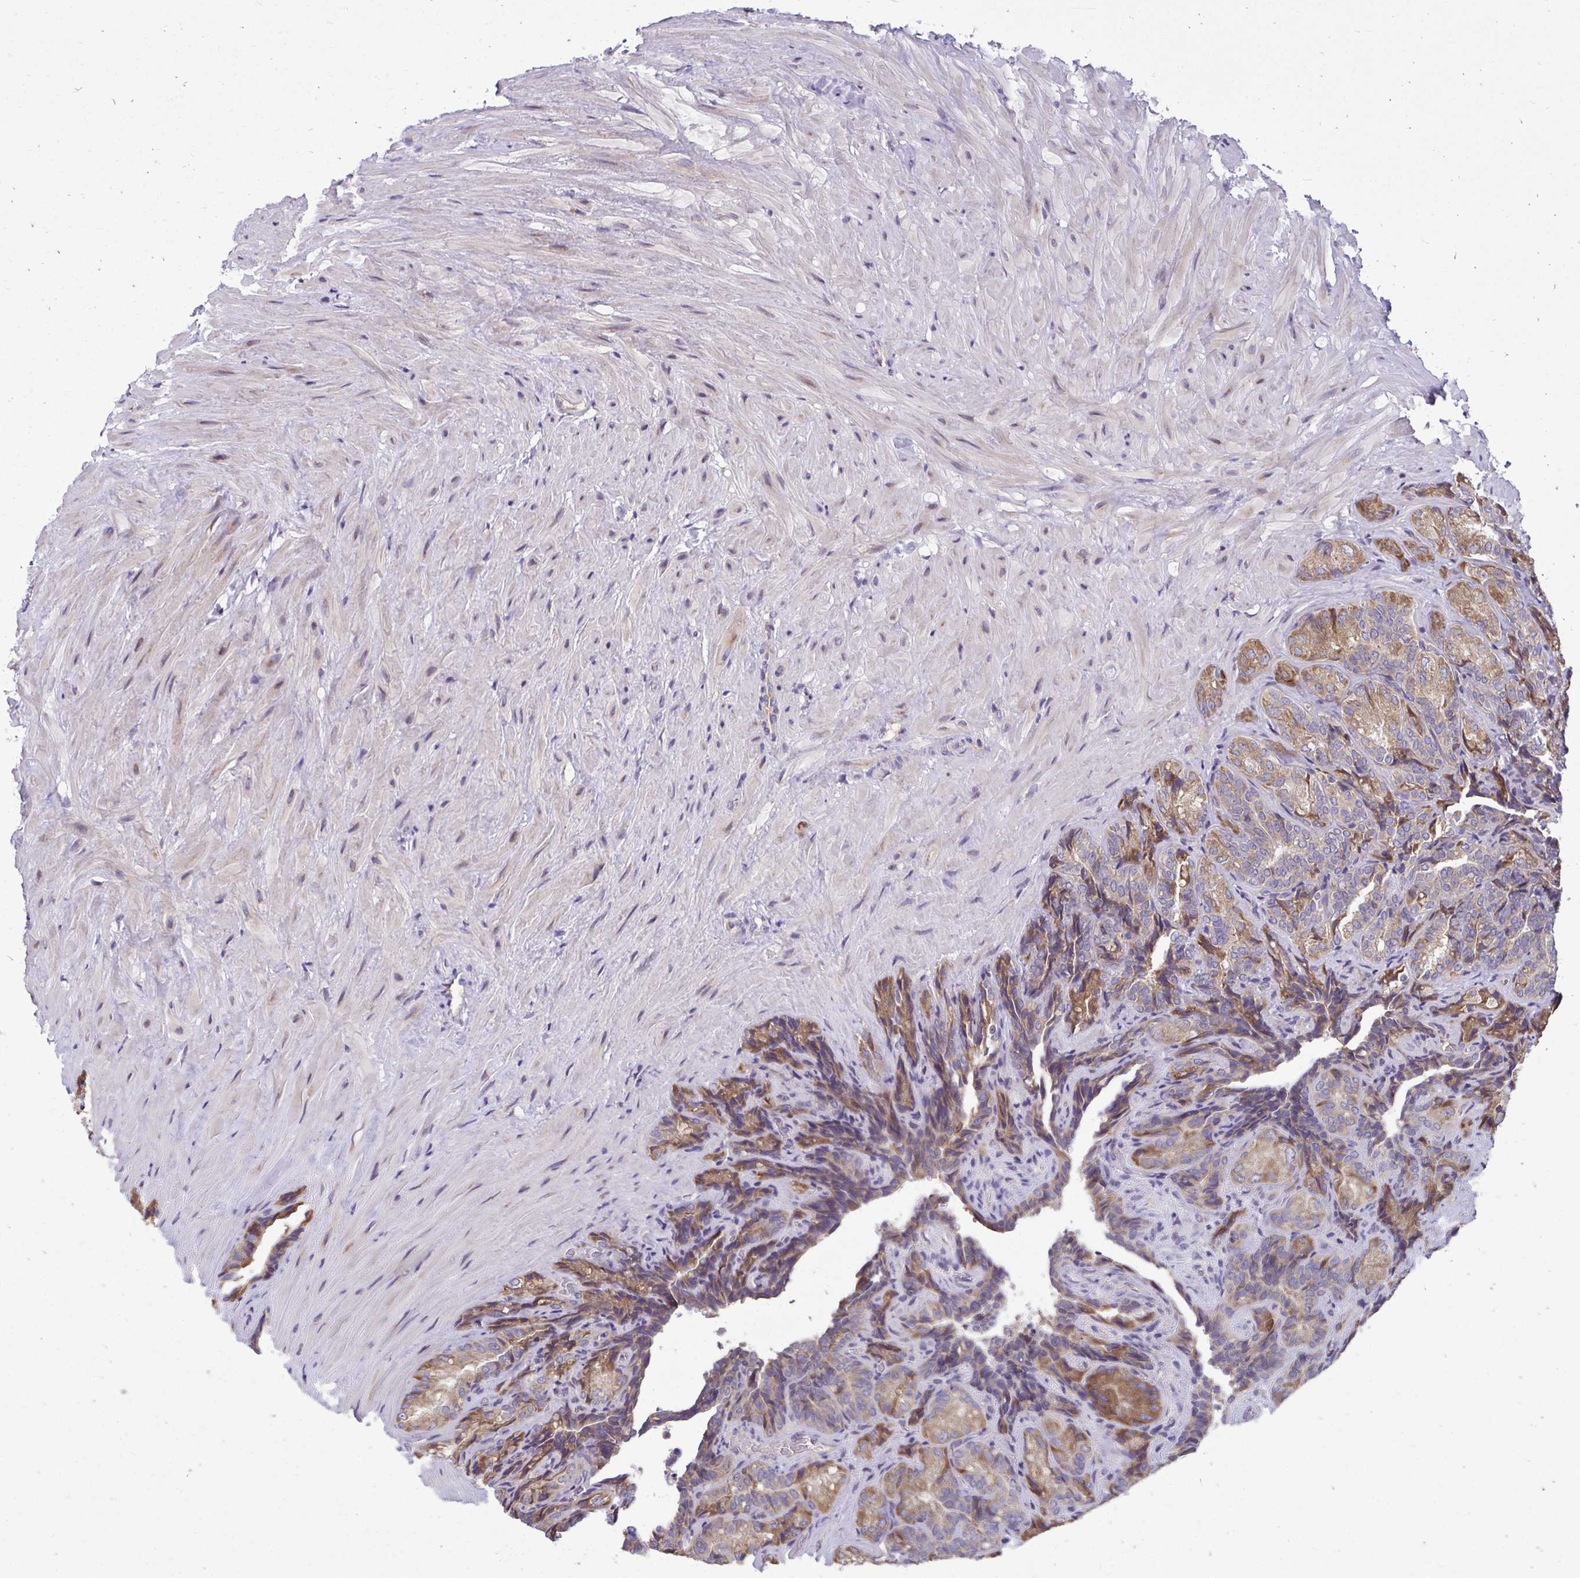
{"staining": {"intensity": "moderate", "quantity": ">75%", "location": "cytoplasmic/membranous"}, "tissue": "seminal vesicle", "cell_type": "Glandular cells", "image_type": "normal", "snomed": [{"axis": "morphology", "description": "Normal tissue, NOS"}, {"axis": "topography", "description": "Seminal veicle"}], "caption": "IHC of normal seminal vesicle shows medium levels of moderate cytoplasmic/membranous expression in about >75% of glandular cells.", "gene": "RPLP2", "patient": {"sex": "male", "age": 68}}